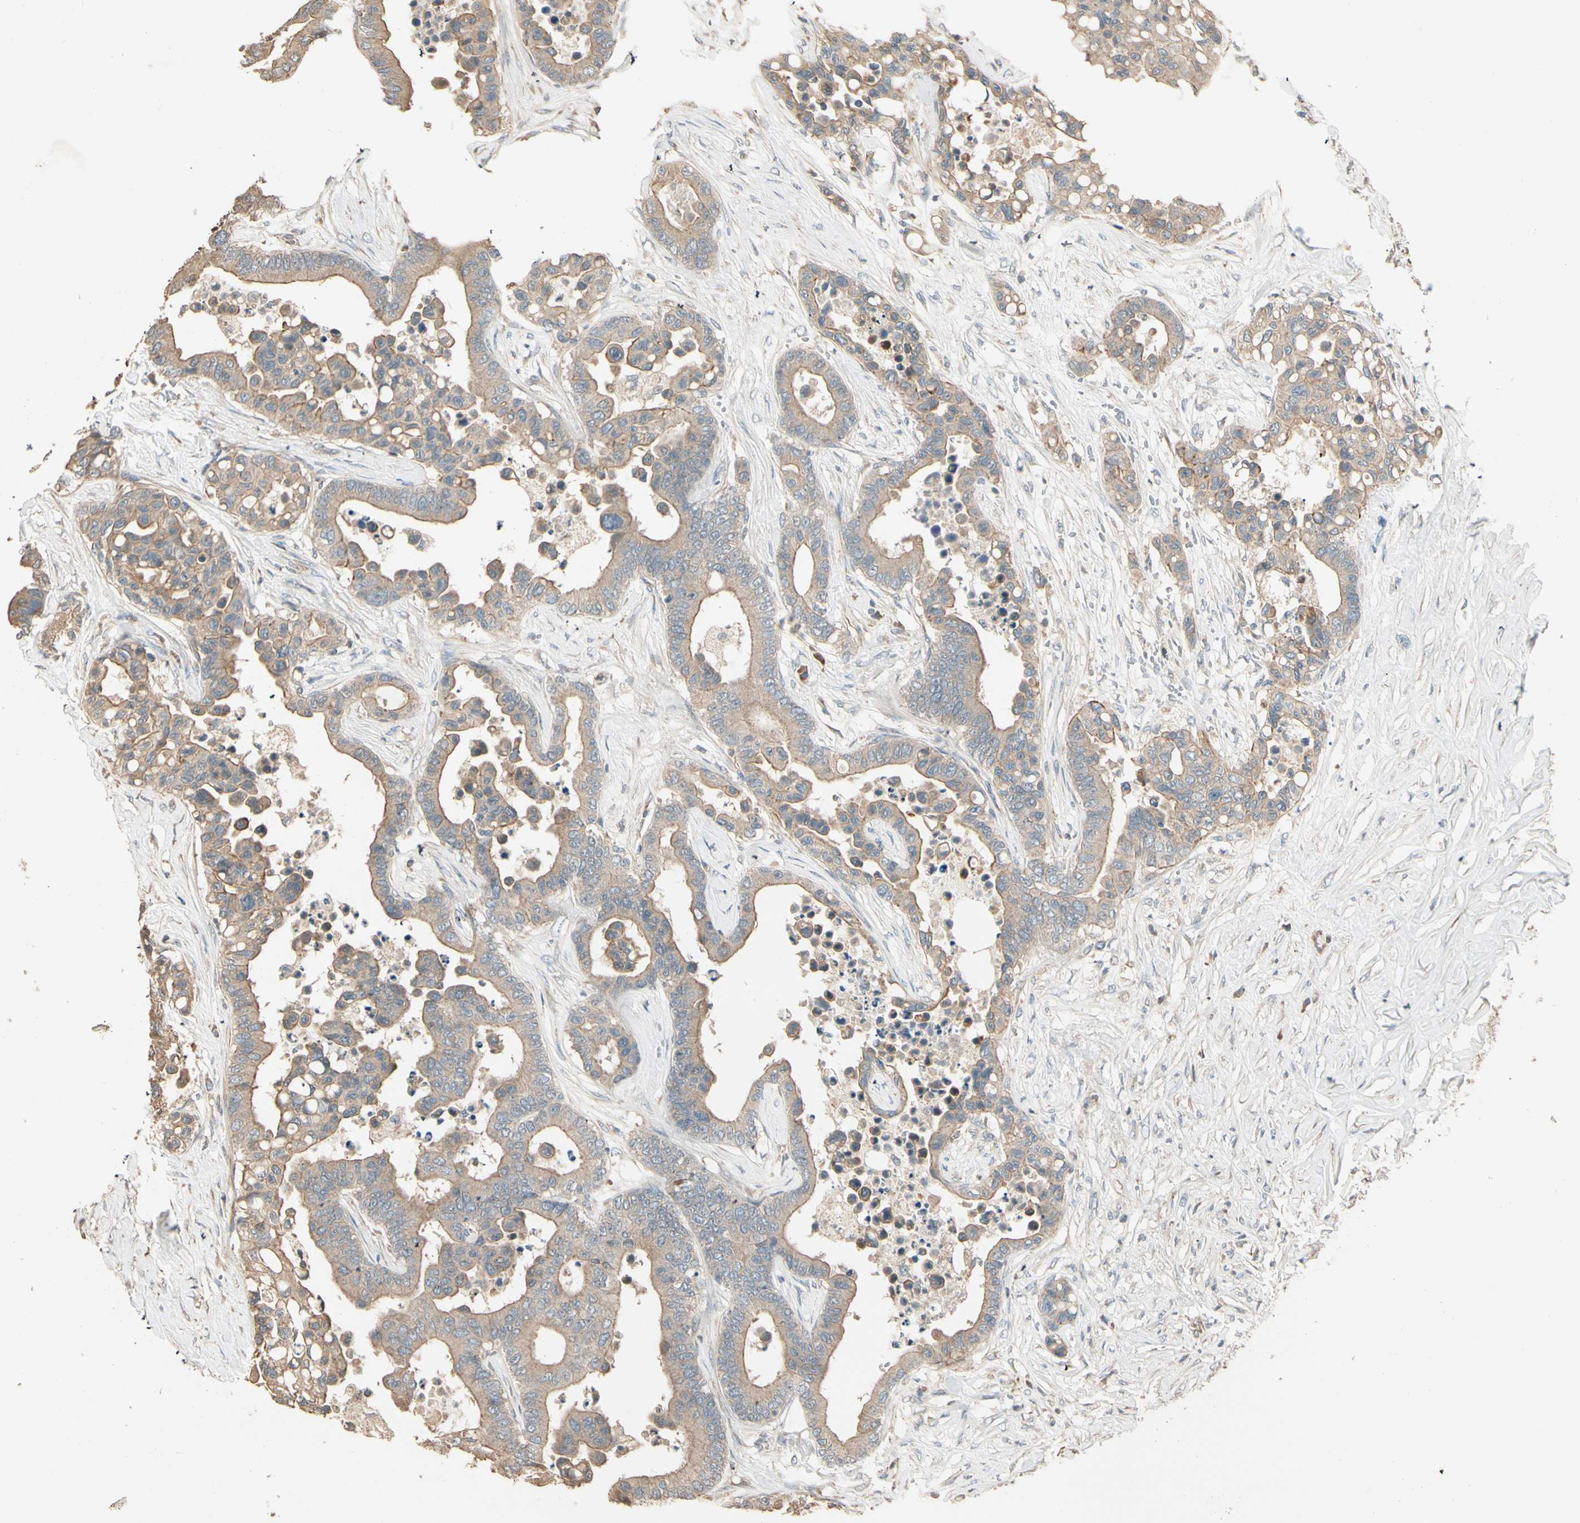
{"staining": {"intensity": "moderate", "quantity": ">75%", "location": "cytoplasmic/membranous"}, "tissue": "colorectal cancer", "cell_type": "Tumor cells", "image_type": "cancer", "snomed": [{"axis": "morphology", "description": "Normal tissue, NOS"}, {"axis": "morphology", "description": "Adenocarcinoma, NOS"}, {"axis": "topography", "description": "Colon"}], "caption": "A brown stain highlights moderate cytoplasmic/membranous positivity of a protein in colorectal adenocarcinoma tumor cells.", "gene": "TNFRSF21", "patient": {"sex": "male", "age": 82}}